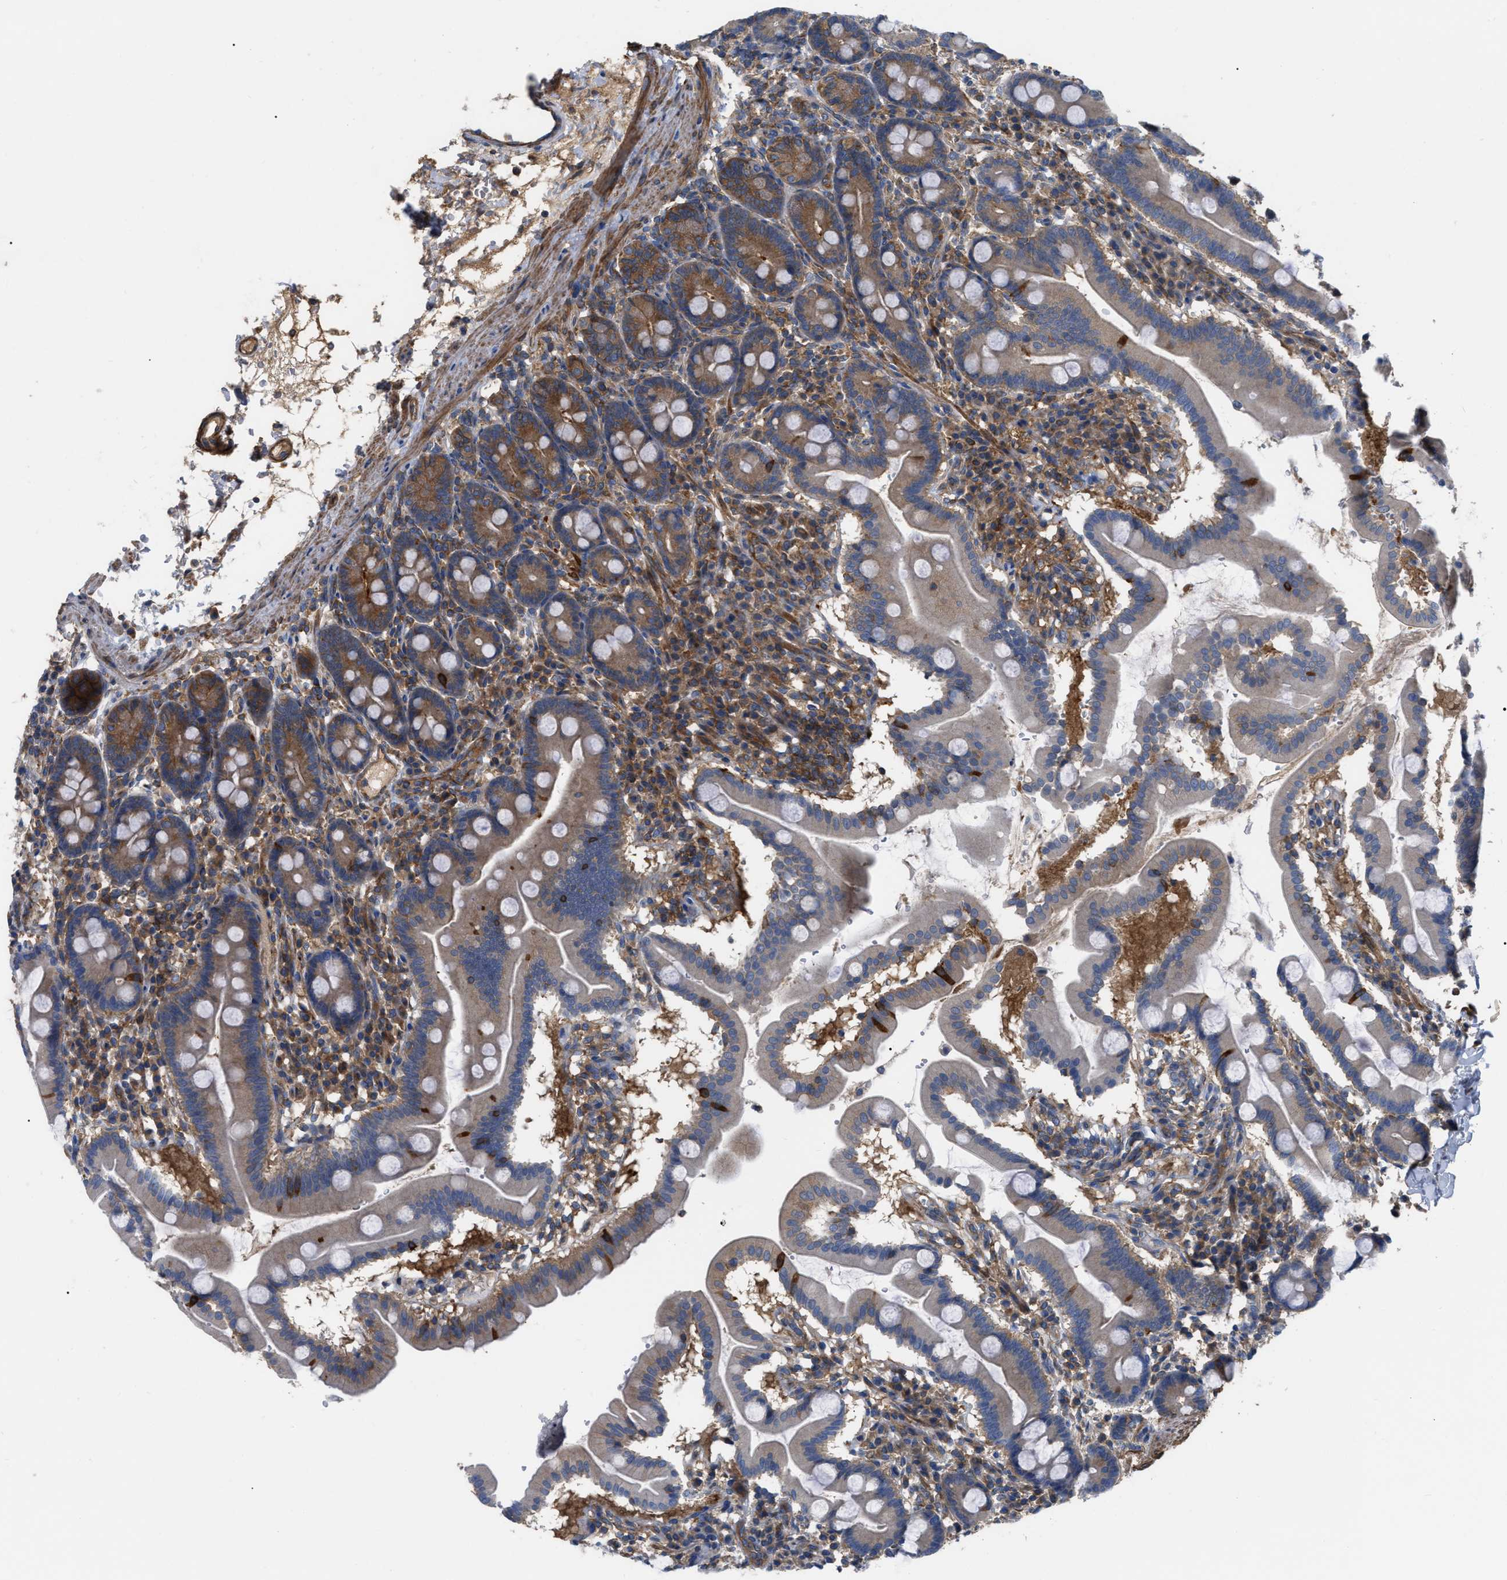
{"staining": {"intensity": "moderate", "quantity": "25%-75%", "location": "cytoplasmic/membranous"}, "tissue": "duodenum", "cell_type": "Glandular cells", "image_type": "normal", "snomed": [{"axis": "morphology", "description": "Normal tissue, NOS"}, {"axis": "topography", "description": "Duodenum"}], "caption": "The image displays staining of unremarkable duodenum, revealing moderate cytoplasmic/membranous protein positivity (brown color) within glandular cells.", "gene": "RABEP1", "patient": {"sex": "male", "age": 50}}